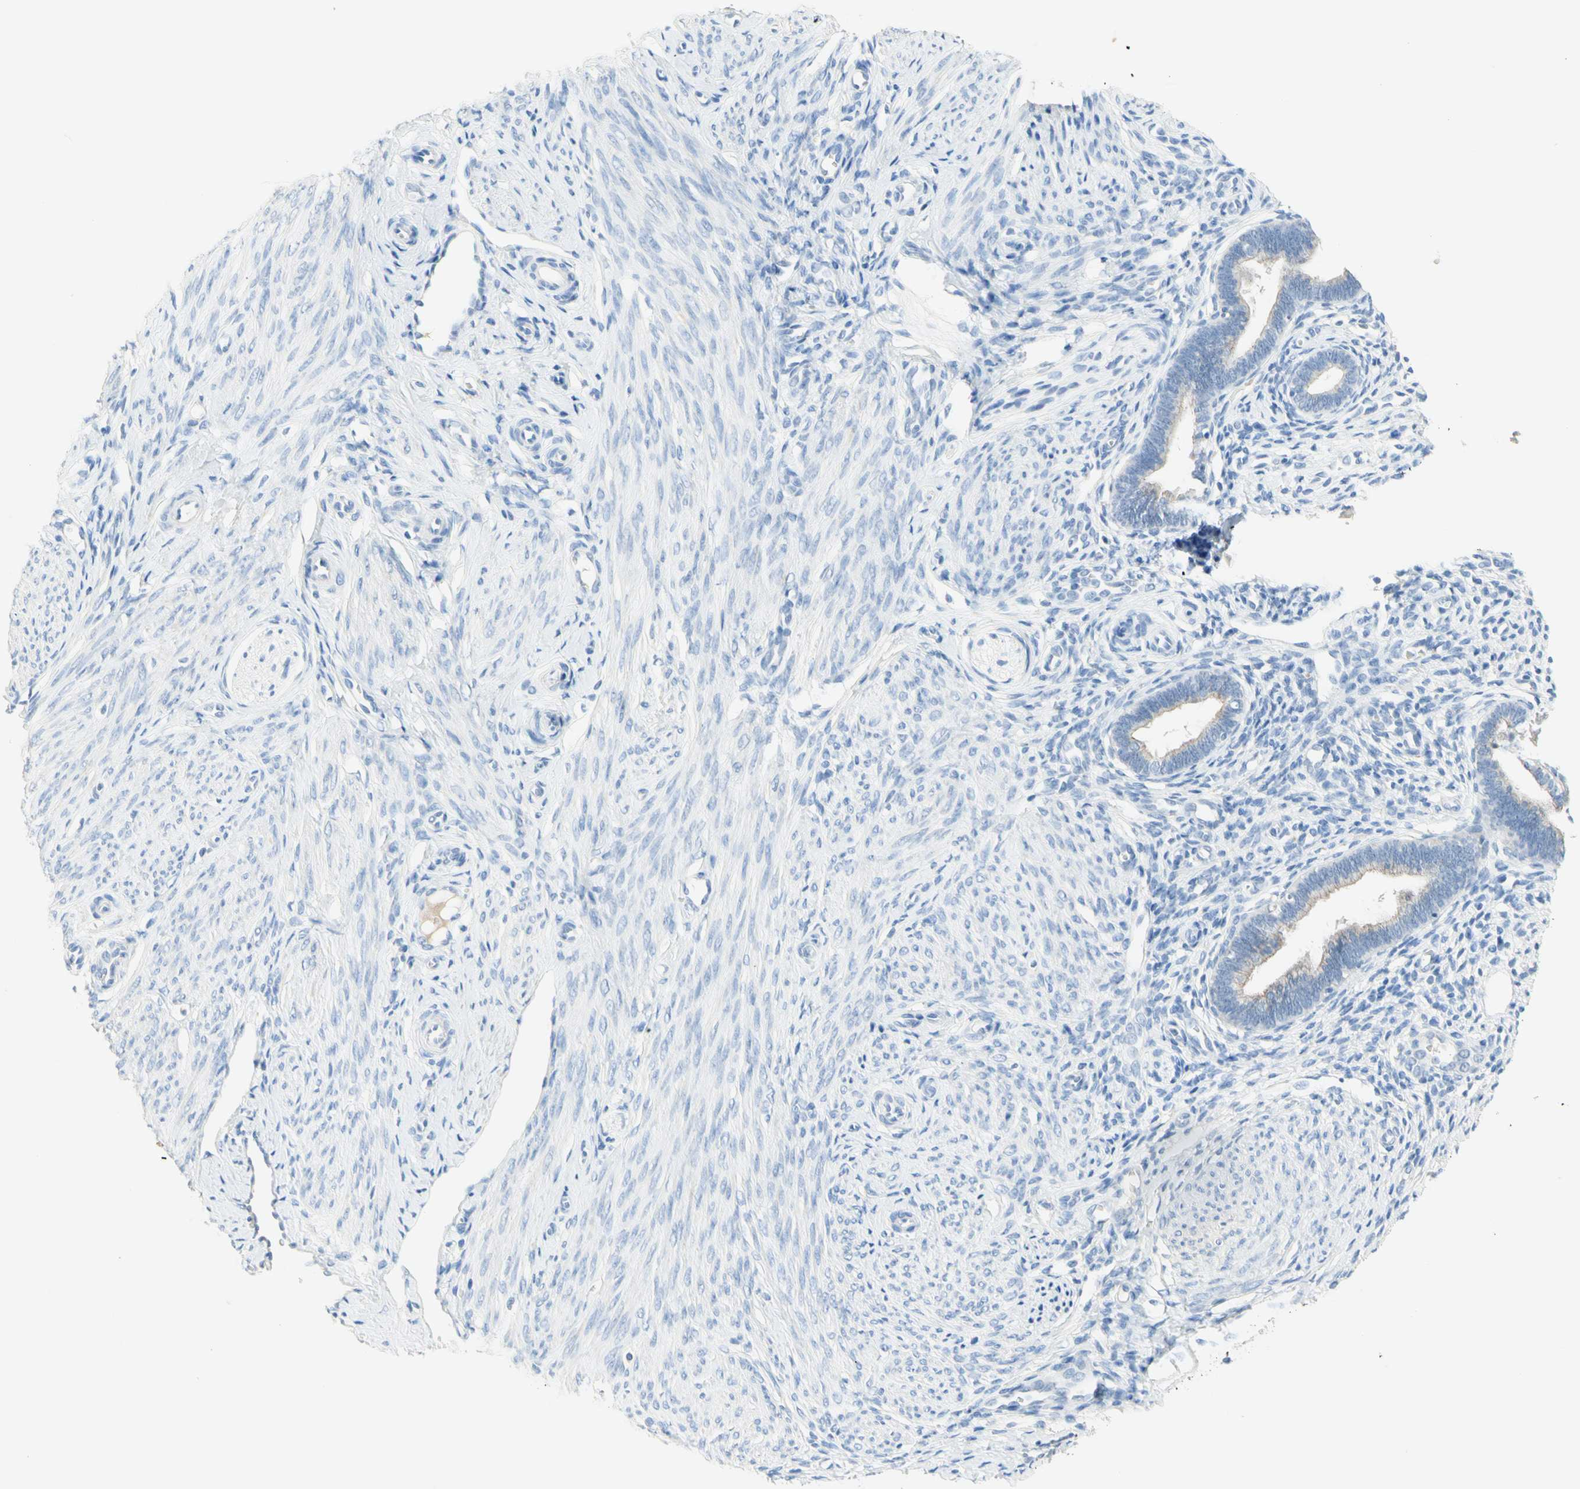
{"staining": {"intensity": "negative", "quantity": "none", "location": "none"}, "tissue": "endometrium", "cell_type": "Cells in endometrial stroma", "image_type": "normal", "snomed": [{"axis": "morphology", "description": "Normal tissue, NOS"}, {"axis": "topography", "description": "Endometrium"}], "caption": "This is a photomicrograph of immunohistochemistry staining of unremarkable endometrium, which shows no positivity in cells in endometrial stroma.", "gene": "NECTIN4", "patient": {"sex": "female", "age": 27}}